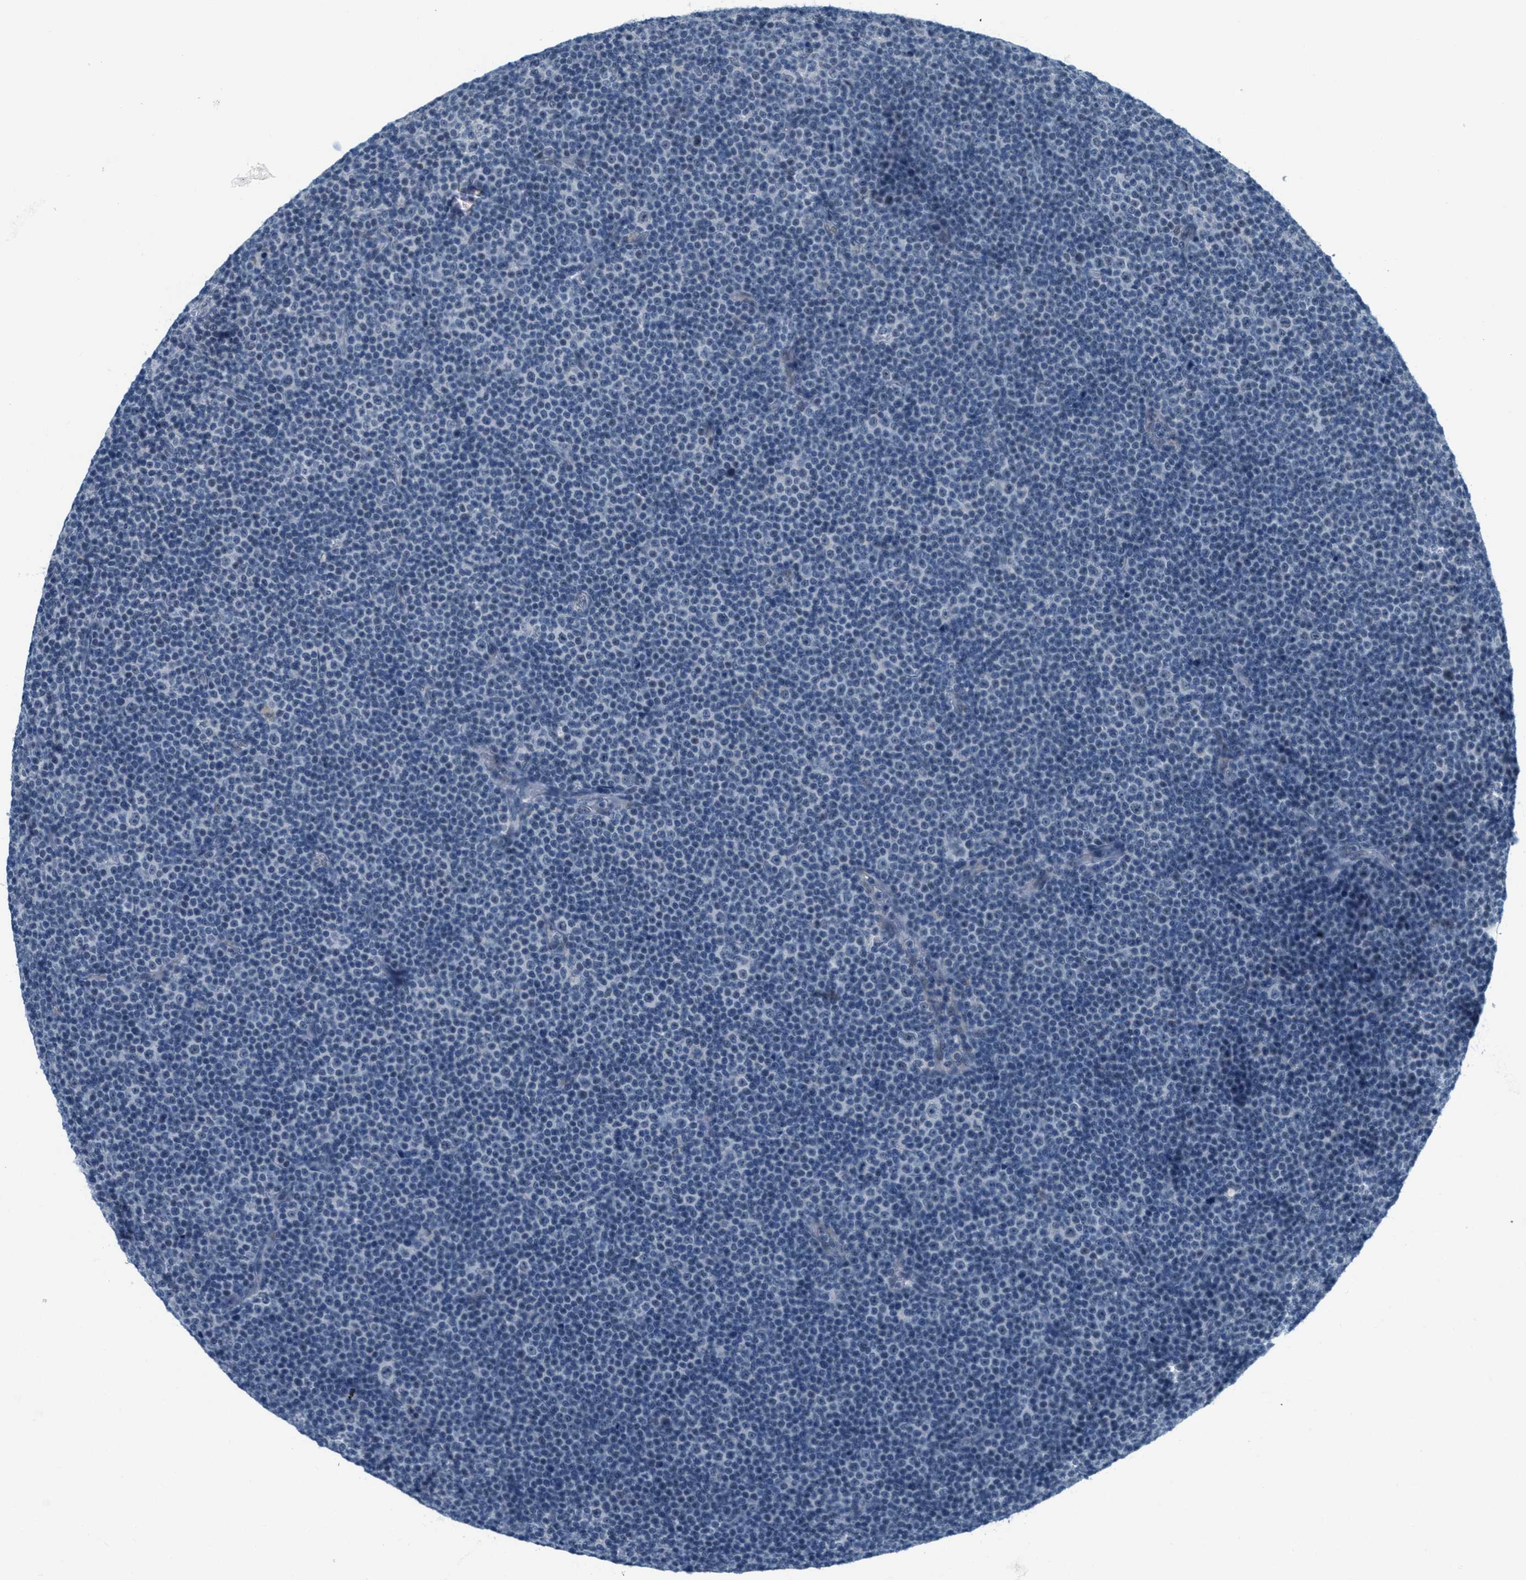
{"staining": {"intensity": "negative", "quantity": "none", "location": "none"}, "tissue": "lymphoma", "cell_type": "Tumor cells", "image_type": "cancer", "snomed": [{"axis": "morphology", "description": "Malignant lymphoma, non-Hodgkin's type, Low grade"}, {"axis": "topography", "description": "Lymph node"}], "caption": "Low-grade malignant lymphoma, non-Hodgkin's type was stained to show a protein in brown. There is no significant staining in tumor cells. (Stains: DAB (3,3'-diaminobenzidine) immunohistochemistry (IHC) with hematoxylin counter stain, Microscopy: brightfield microscopy at high magnification).", "gene": "HS3ST2", "patient": {"sex": "female", "age": 67}}